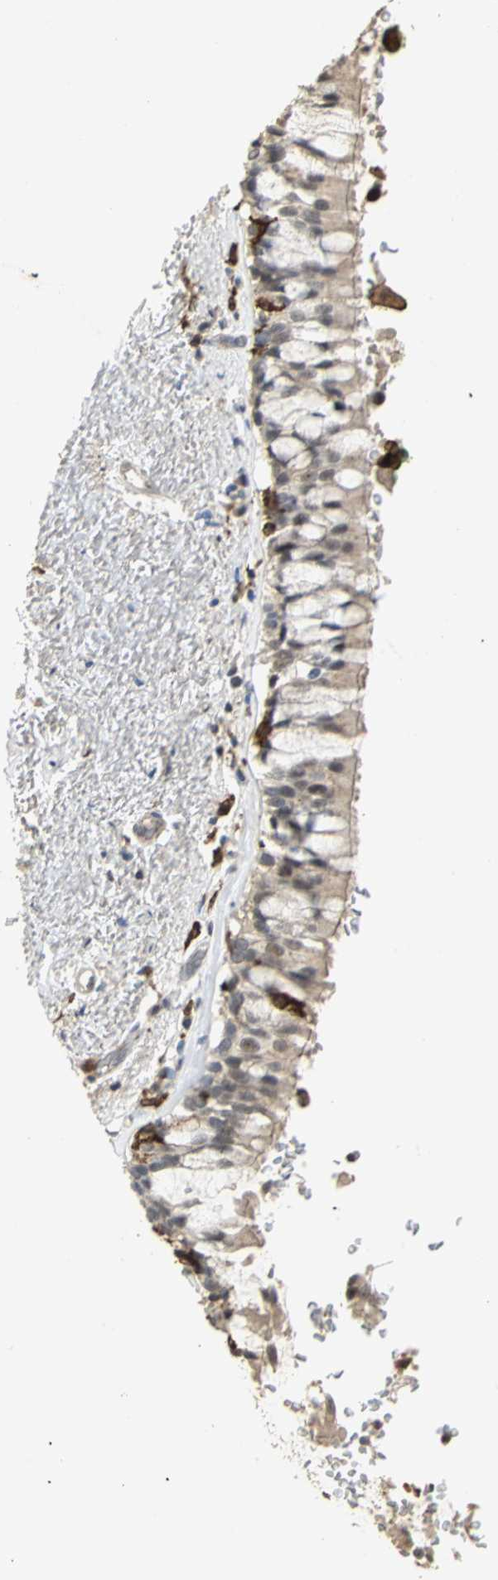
{"staining": {"intensity": "moderate", "quantity": "<25%", "location": "cytoplasmic/membranous"}, "tissue": "bronchus", "cell_type": "Respiratory epithelial cells", "image_type": "normal", "snomed": [{"axis": "morphology", "description": "Normal tissue, NOS"}, {"axis": "morphology", "description": "Adenocarcinoma, NOS"}, {"axis": "topography", "description": "Bronchus"}, {"axis": "topography", "description": "Lung"}], "caption": "IHC staining of normal bronchus, which shows low levels of moderate cytoplasmic/membranous positivity in about <25% of respiratory epithelial cells indicating moderate cytoplasmic/membranous protein expression. The staining was performed using DAB (brown) for protein detection and nuclei were counterstained in hematoxylin (blue).", "gene": "SKAP2", "patient": {"sex": "male", "age": 71}}